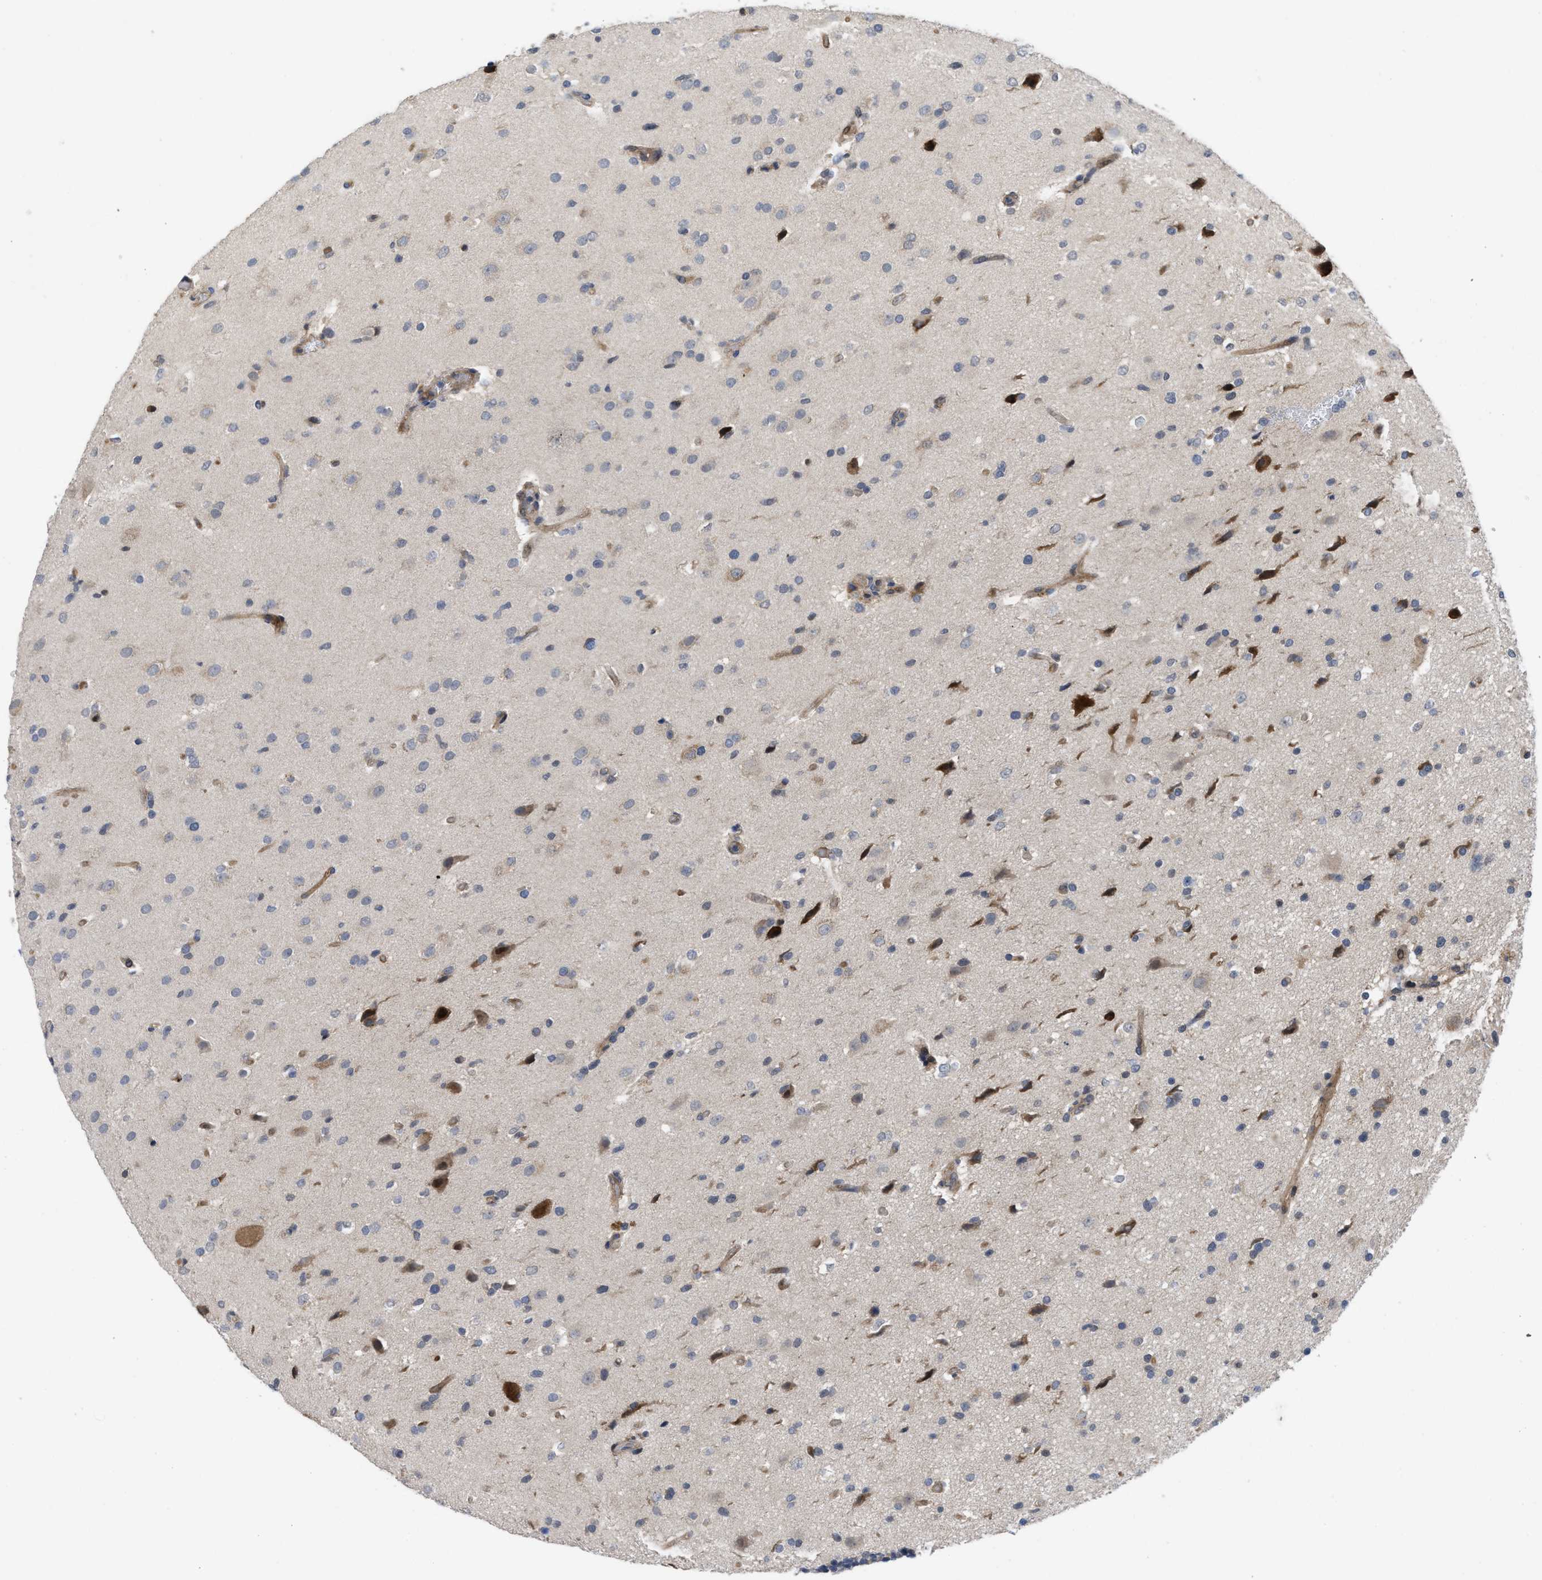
{"staining": {"intensity": "negative", "quantity": "none", "location": "none"}, "tissue": "glioma", "cell_type": "Tumor cells", "image_type": "cancer", "snomed": [{"axis": "morphology", "description": "Glioma, malignant, High grade"}, {"axis": "topography", "description": "Brain"}], "caption": "This is an IHC image of human malignant high-grade glioma. There is no positivity in tumor cells.", "gene": "LDAF1", "patient": {"sex": "male", "age": 33}}